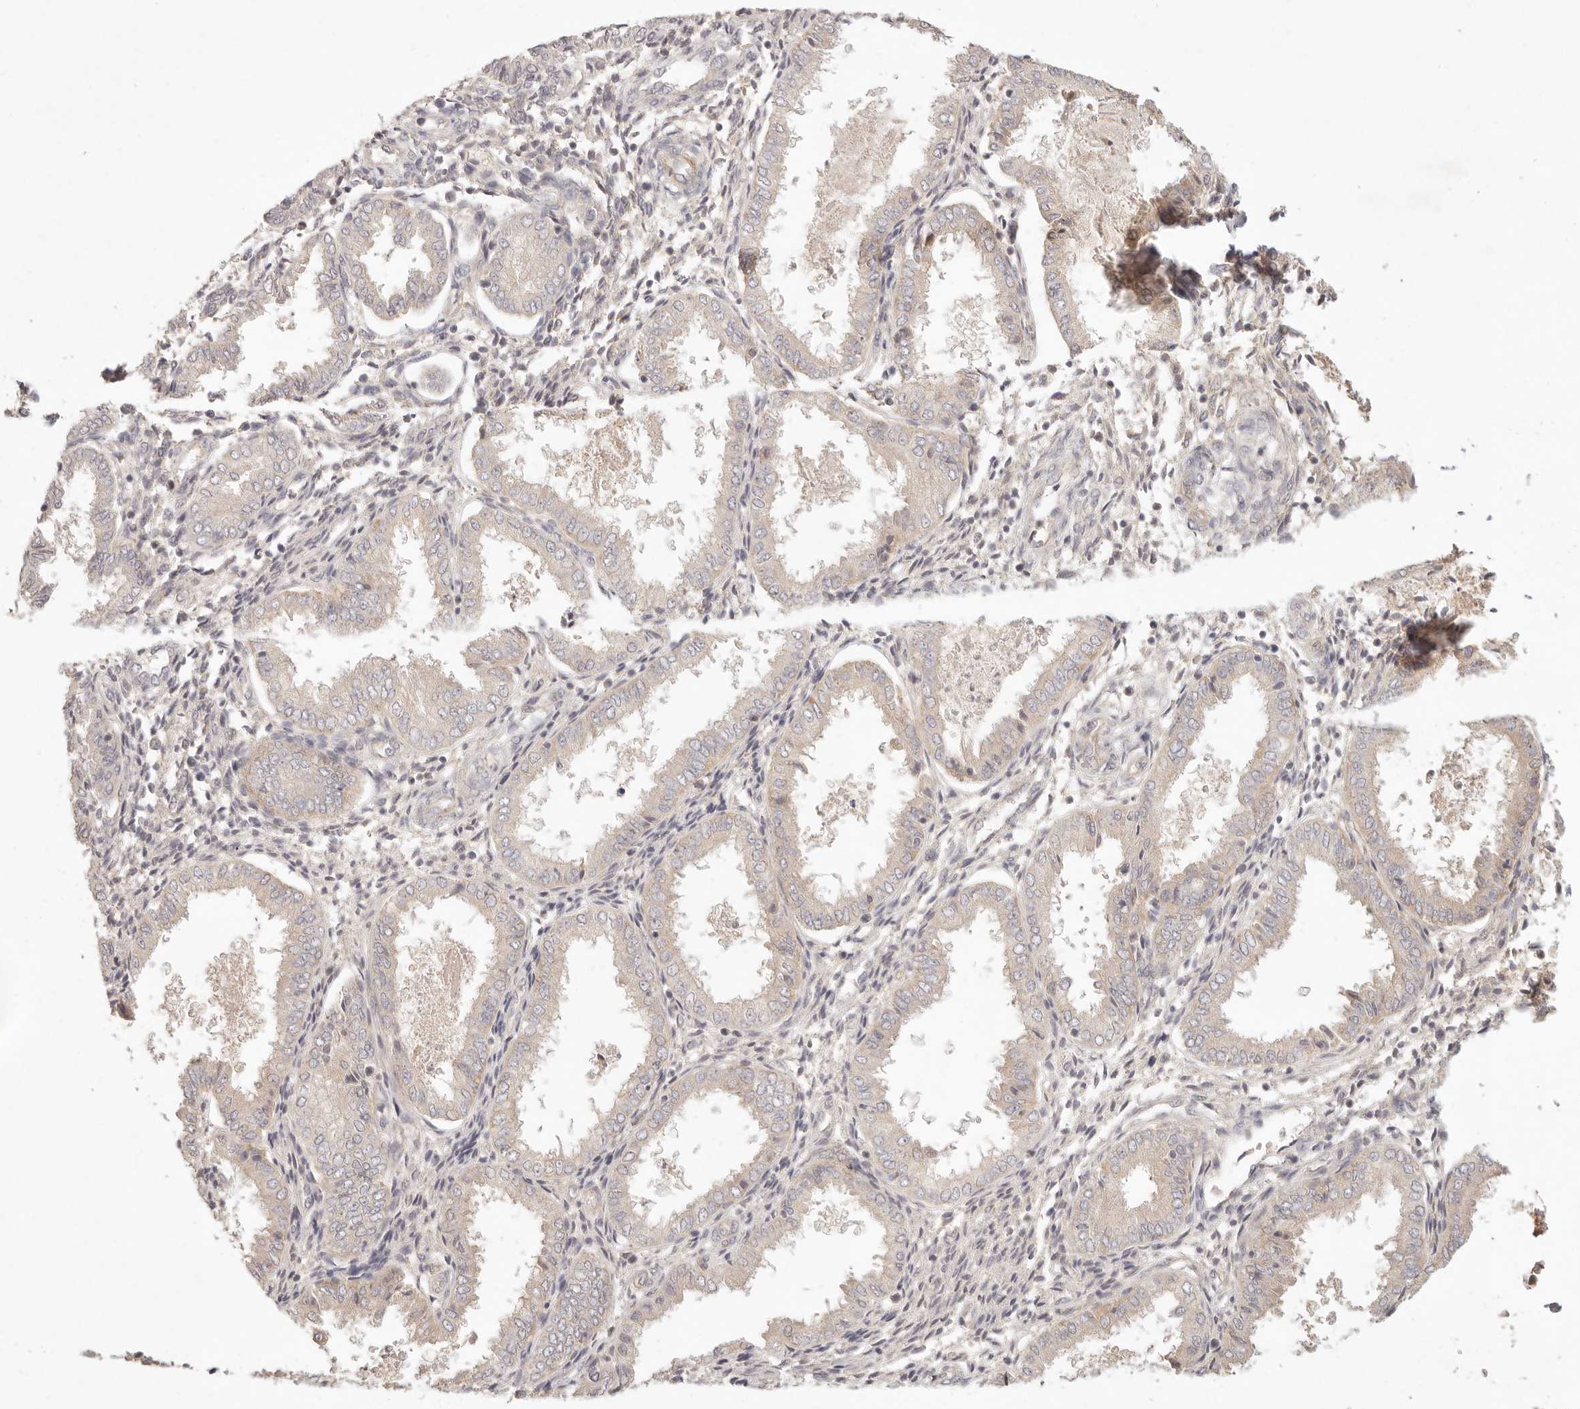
{"staining": {"intensity": "negative", "quantity": "none", "location": "none"}, "tissue": "endometrium", "cell_type": "Cells in endometrial stroma", "image_type": "normal", "snomed": [{"axis": "morphology", "description": "Normal tissue, NOS"}, {"axis": "topography", "description": "Endometrium"}], "caption": "This is an IHC micrograph of normal endometrium. There is no staining in cells in endometrial stroma.", "gene": "PPP1R3B", "patient": {"sex": "female", "age": 33}}